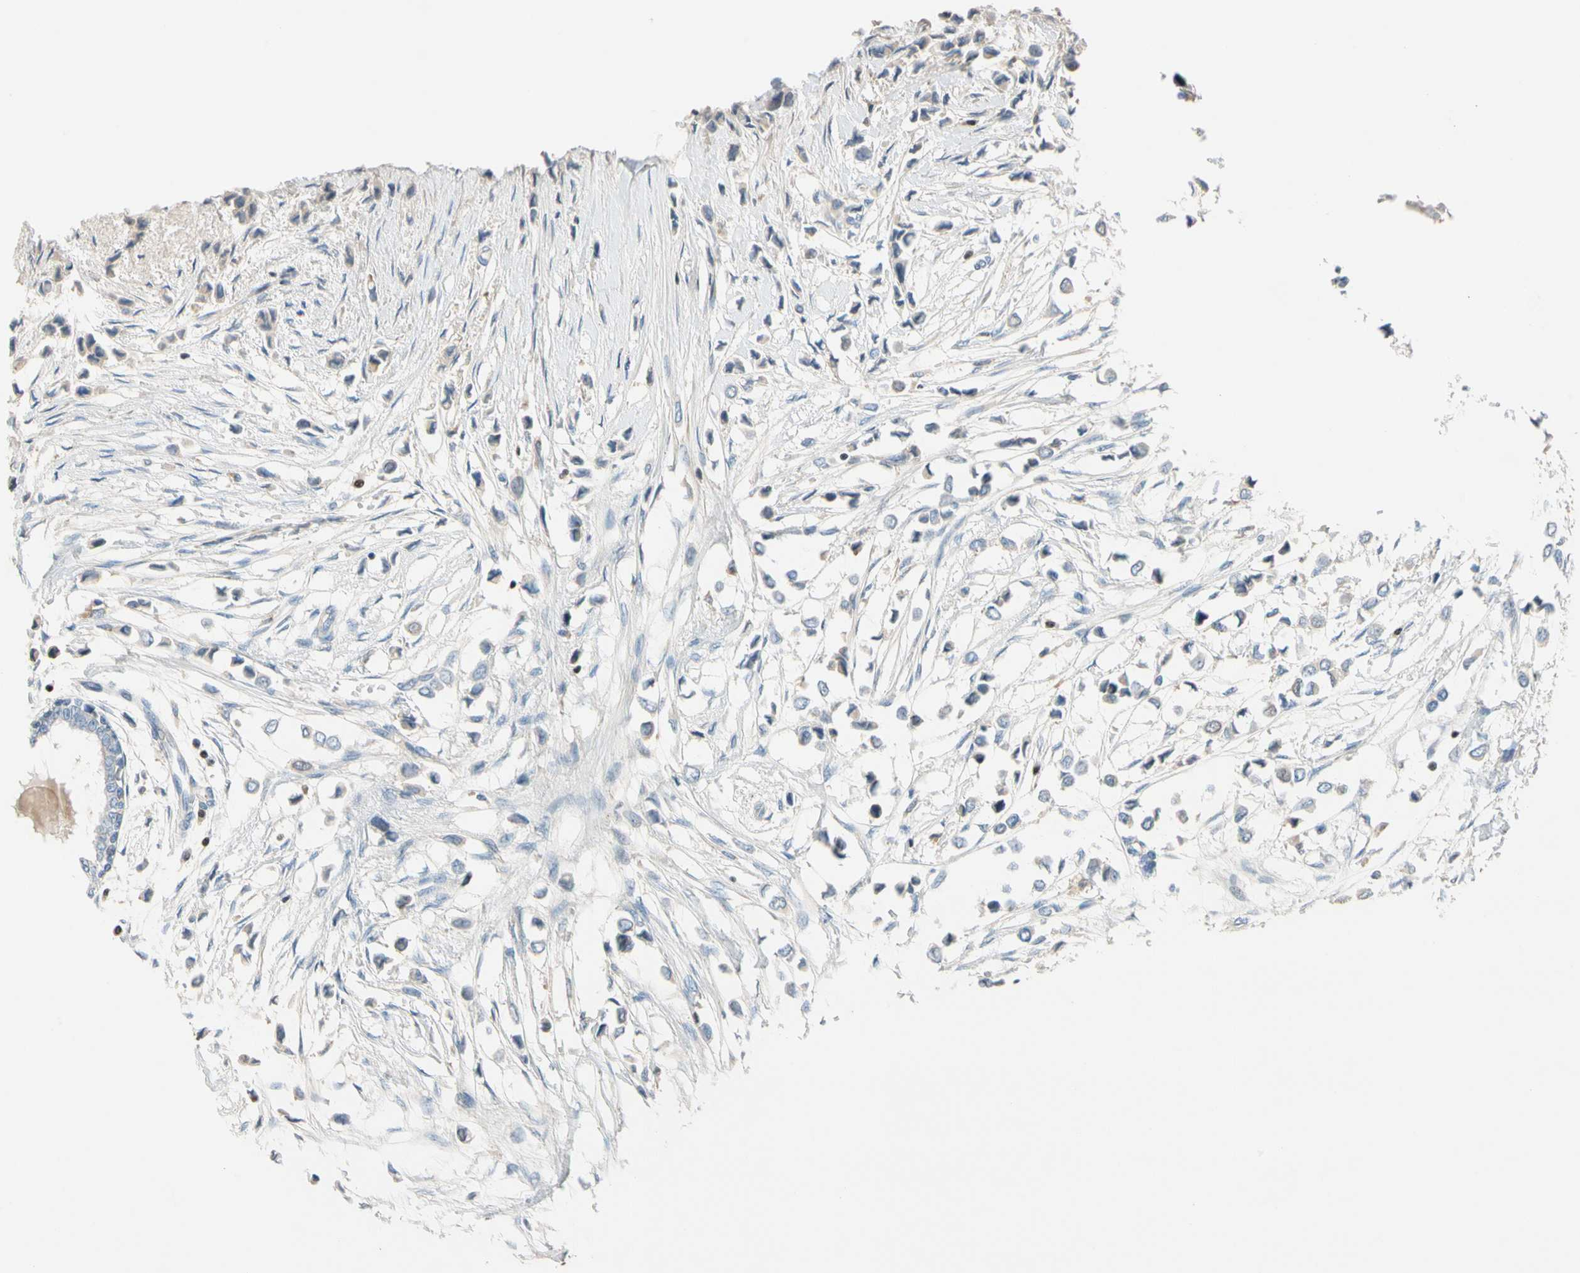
{"staining": {"intensity": "negative", "quantity": "none", "location": "none"}, "tissue": "breast cancer", "cell_type": "Tumor cells", "image_type": "cancer", "snomed": [{"axis": "morphology", "description": "Lobular carcinoma"}, {"axis": "topography", "description": "Breast"}], "caption": "DAB (3,3'-diaminobenzidine) immunohistochemical staining of human breast cancer (lobular carcinoma) reveals no significant staining in tumor cells.", "gene": "SP140", "patient": {"sex": "female", "age": 51}}